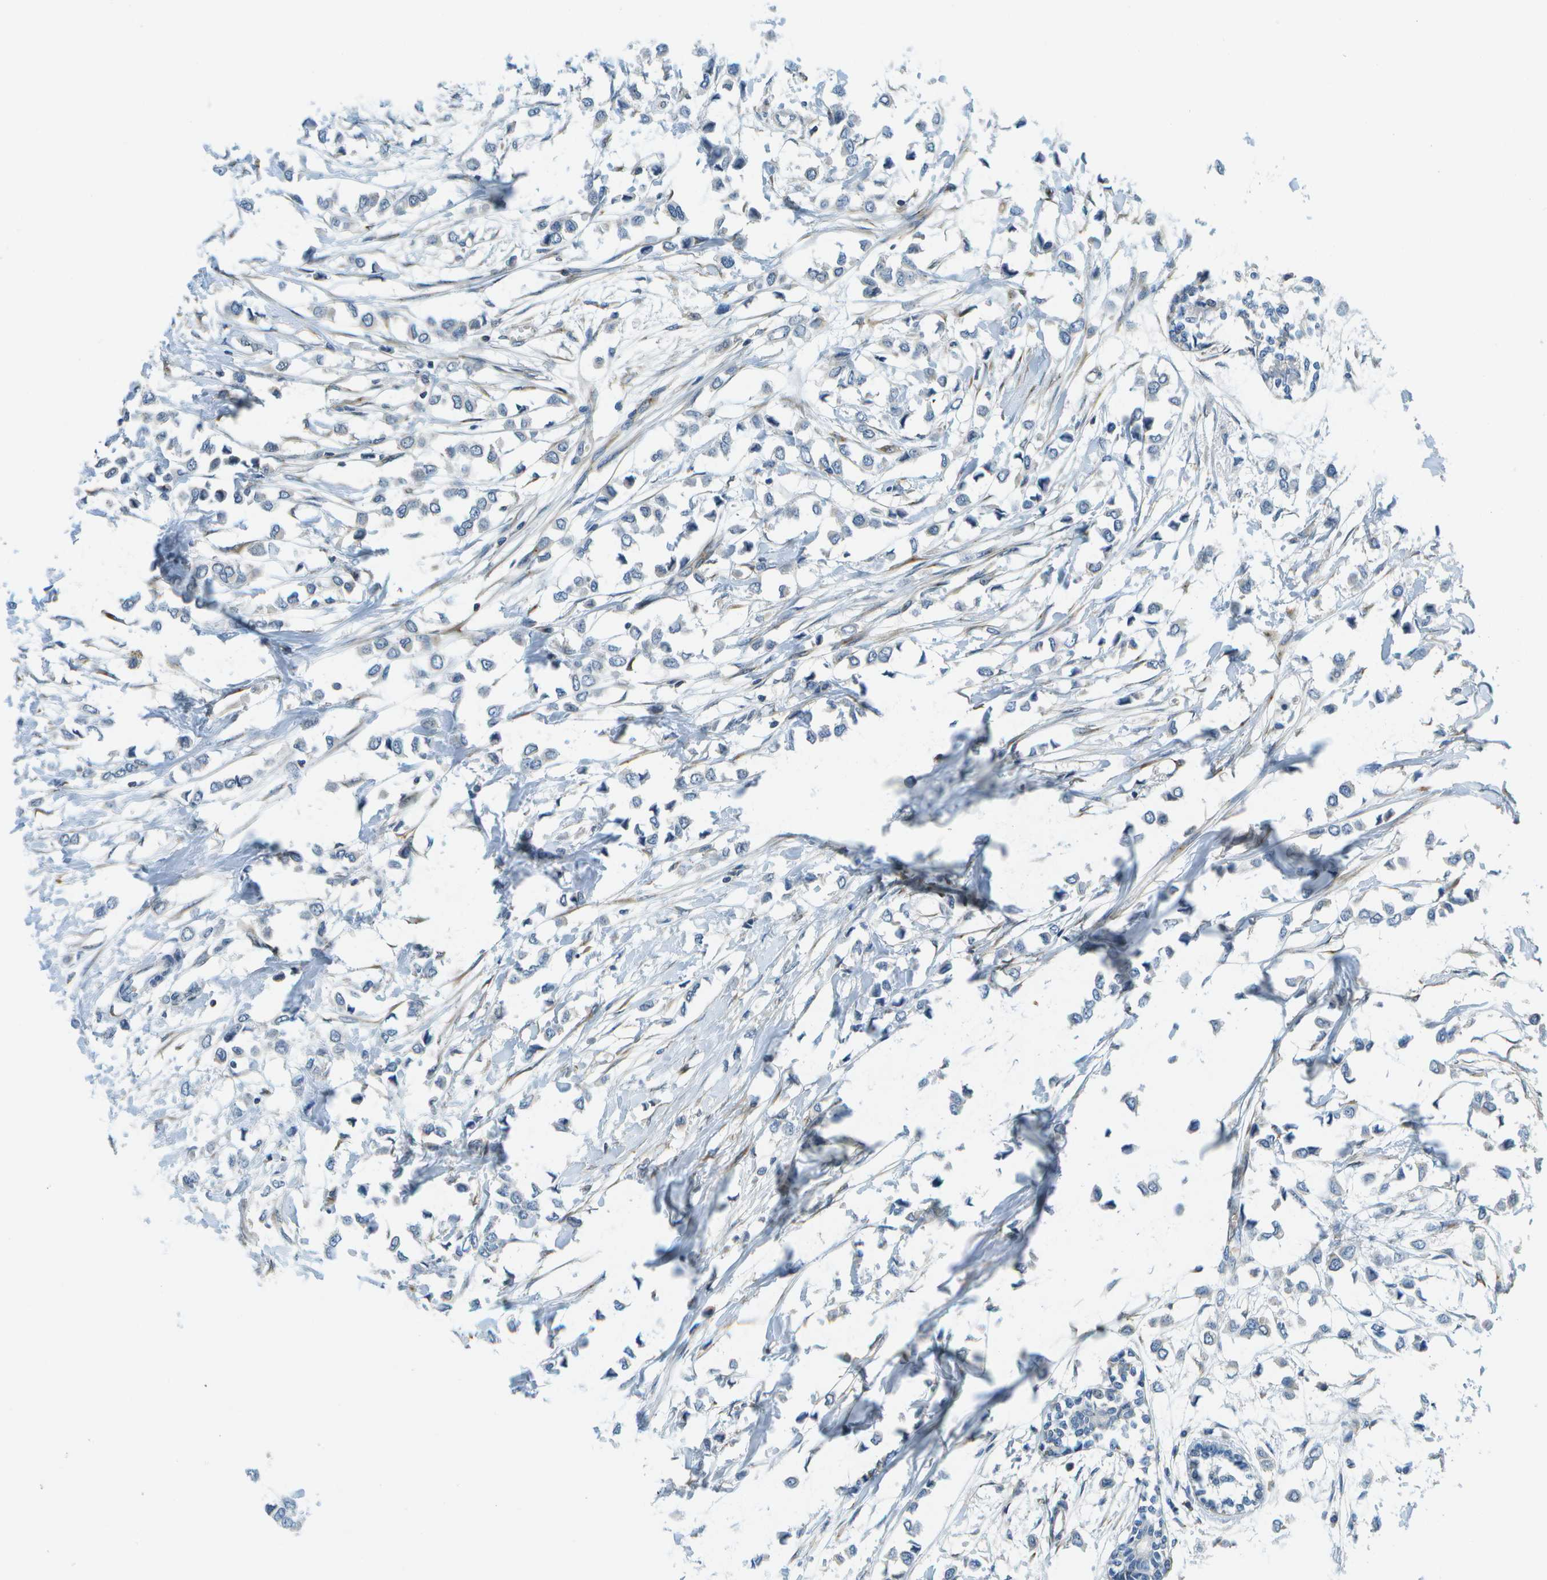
{"staining": {"intensity": "negative", "quantity": "none", "location": "none"}, "tissue": "breast cancer", "cell_type": "Tumor cells", "image_type": "cancer", "snomed": [{"axis": "morphology", "description": "Lobular carcinoma"}, {"axis": "topography", "description": "Breast"}], "caption": "The immunohistochemistry (IHC) histopathology image has no significant expression in tumor cells of breast lobular carcinoma tissue. The staining is performed using DAB (3,3'-diaminobenzidine) brown chromogen with nuclei counter-stained in using hematoxylin.", "gene": "CTIF", "patient": {"sex": "female", "age": 51}}